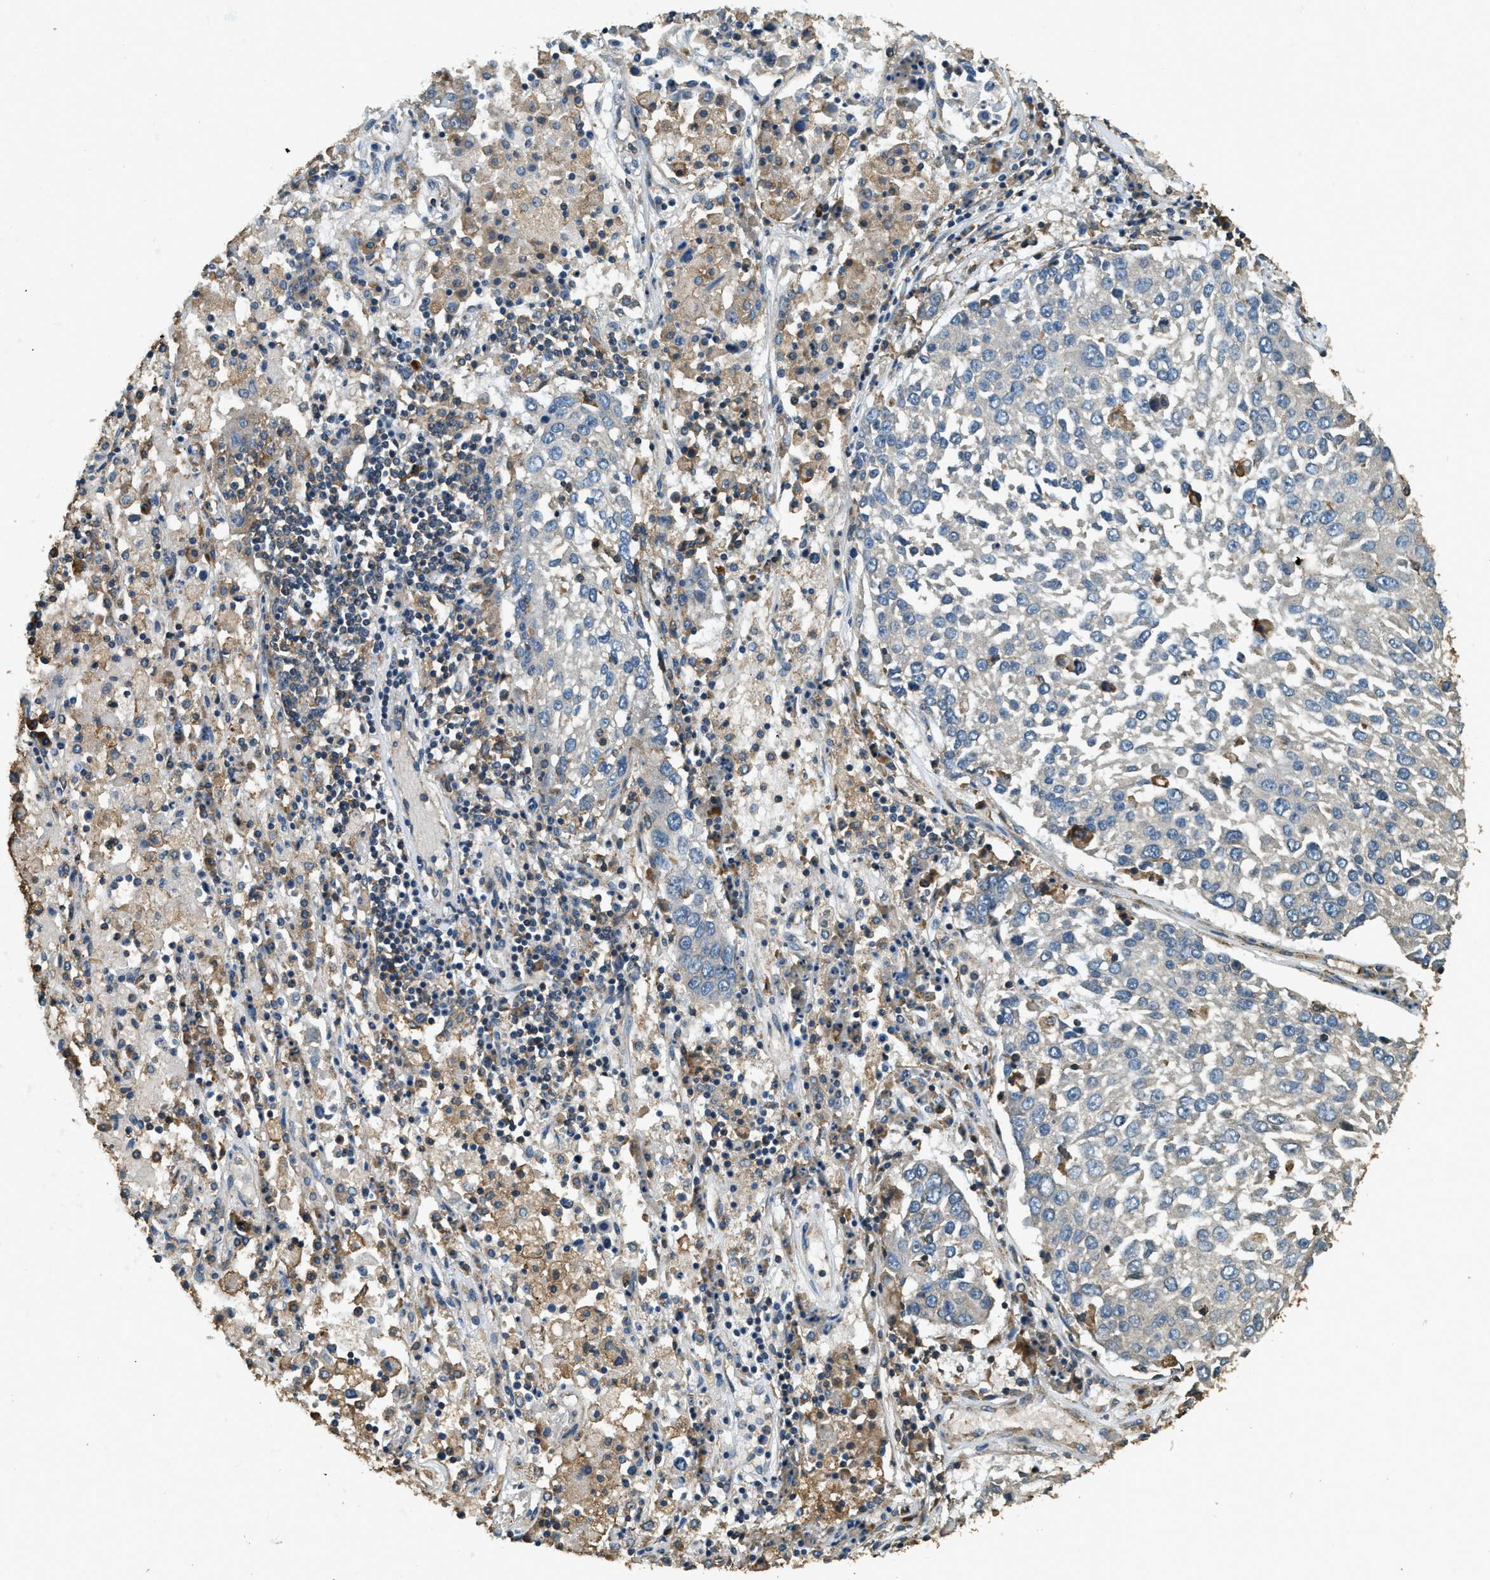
{"staining": {"intensity": "negative", "quantity": "none", "location": "none"}, "tissue": "lung cancer", "cell_type": "Tumor cells", "image_type": "cancer", "snomed": [{"axis": "morphology", "description": "Squamous cell carcinoma, NOS"}, {"axis": "topography", "description": "Lung"}], "caption": "A micrograph of squamous cell carcinoma (lung) stained for a protein shows no brown staining in tumor cells. (DAB (3,3'-diaminobenzidine) IHC, high magnification).", "gene": "ERGIC1", "patient": {"sex": "male", "age": 65}}